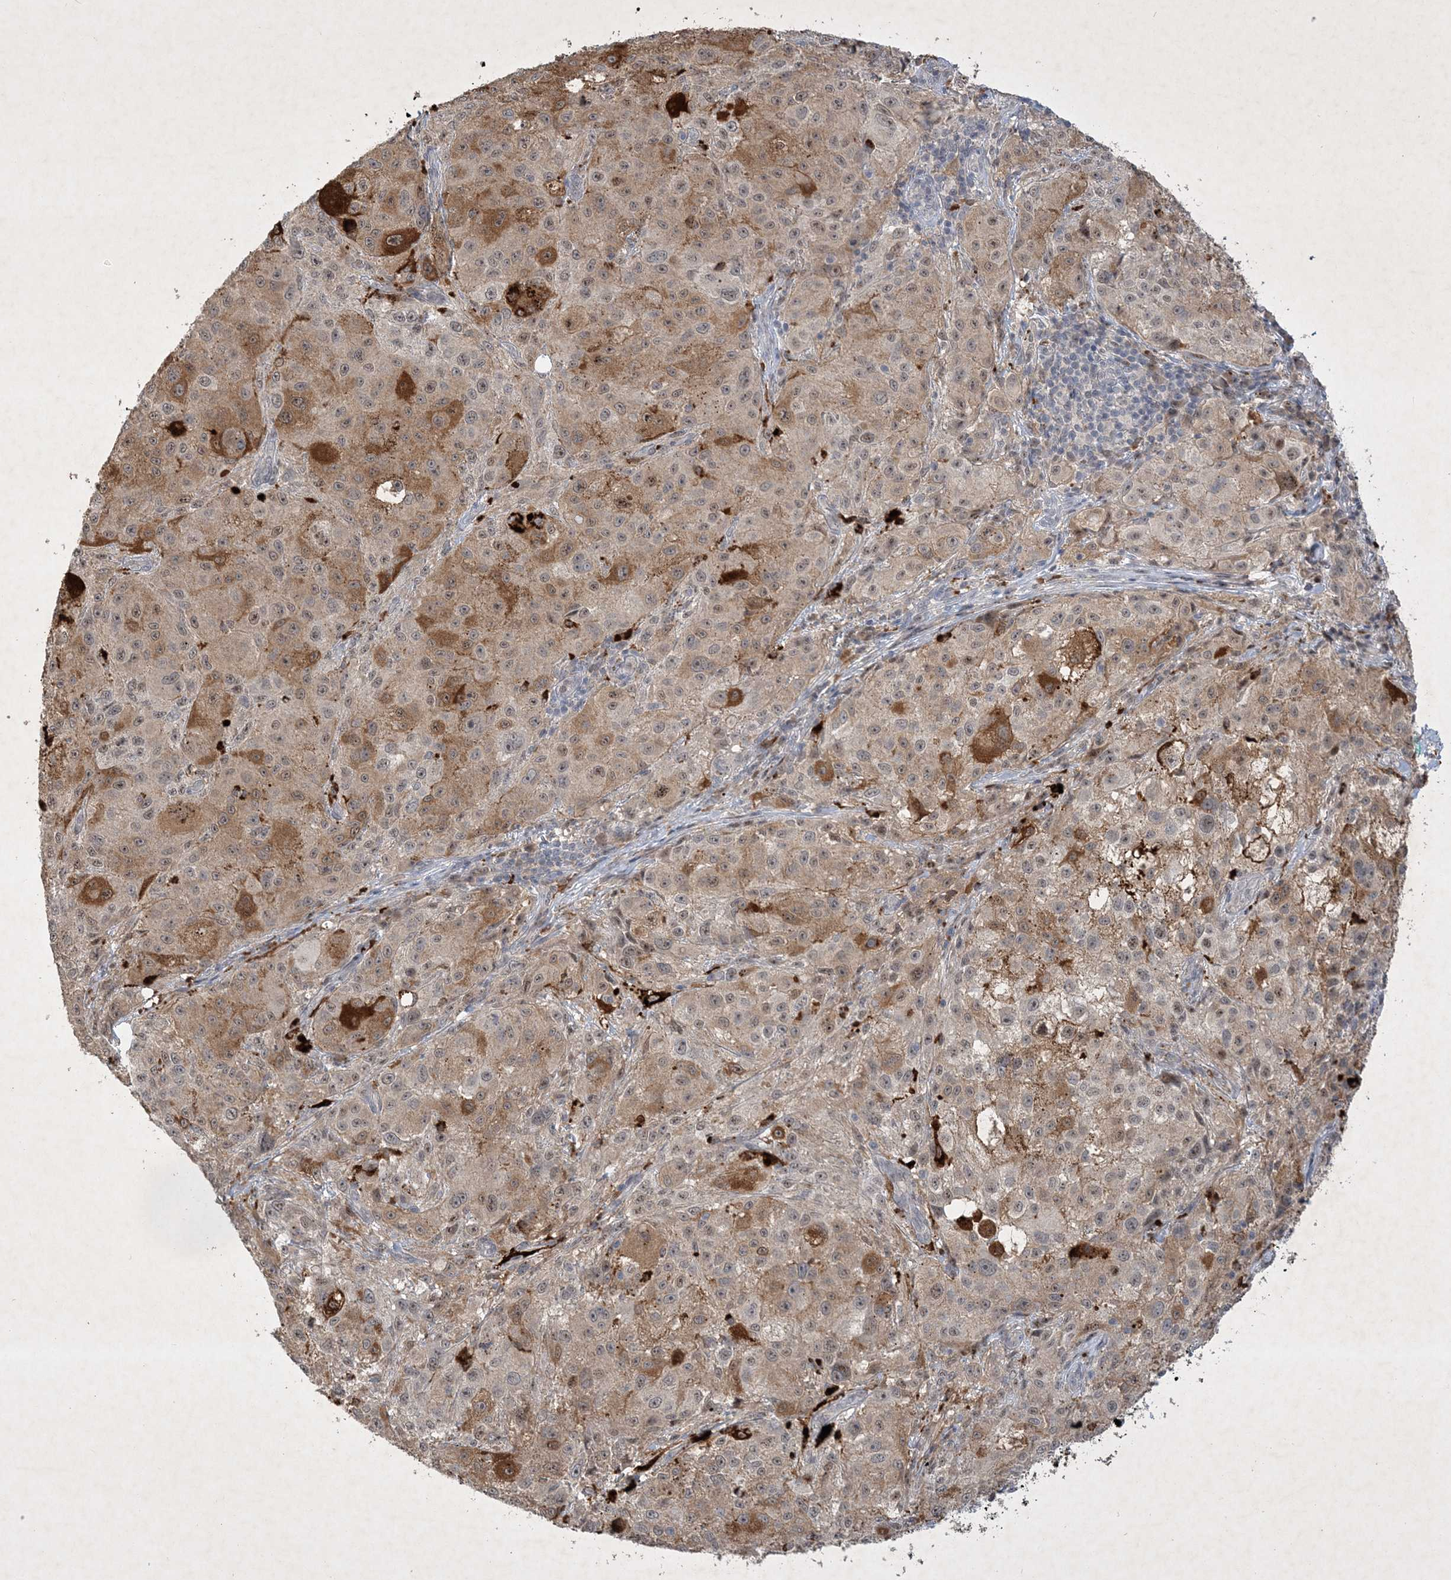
{"staining": {"intensity": "moderate", "quantity": "25%-75%", "location": "cytoplasmic/membranous"}, "tissue": "melanoma", "cell_type": "Tumor cells", "image_type": "cancer", "snomed": [{"axis": "morphology", "description": "Necrosis, NOS"}, {"axis": "morphology", "description": "Malignant melanoma, NOS"}, {"axis": "topography", "description": "Skin"}], "caption": "Tumor cells show moderate cytoplasmic/membranous positivity in approximately 25%-75% of cells in melanoma.", "gene": "THG1L", "patient": {"sex": "female", "age": 87}}